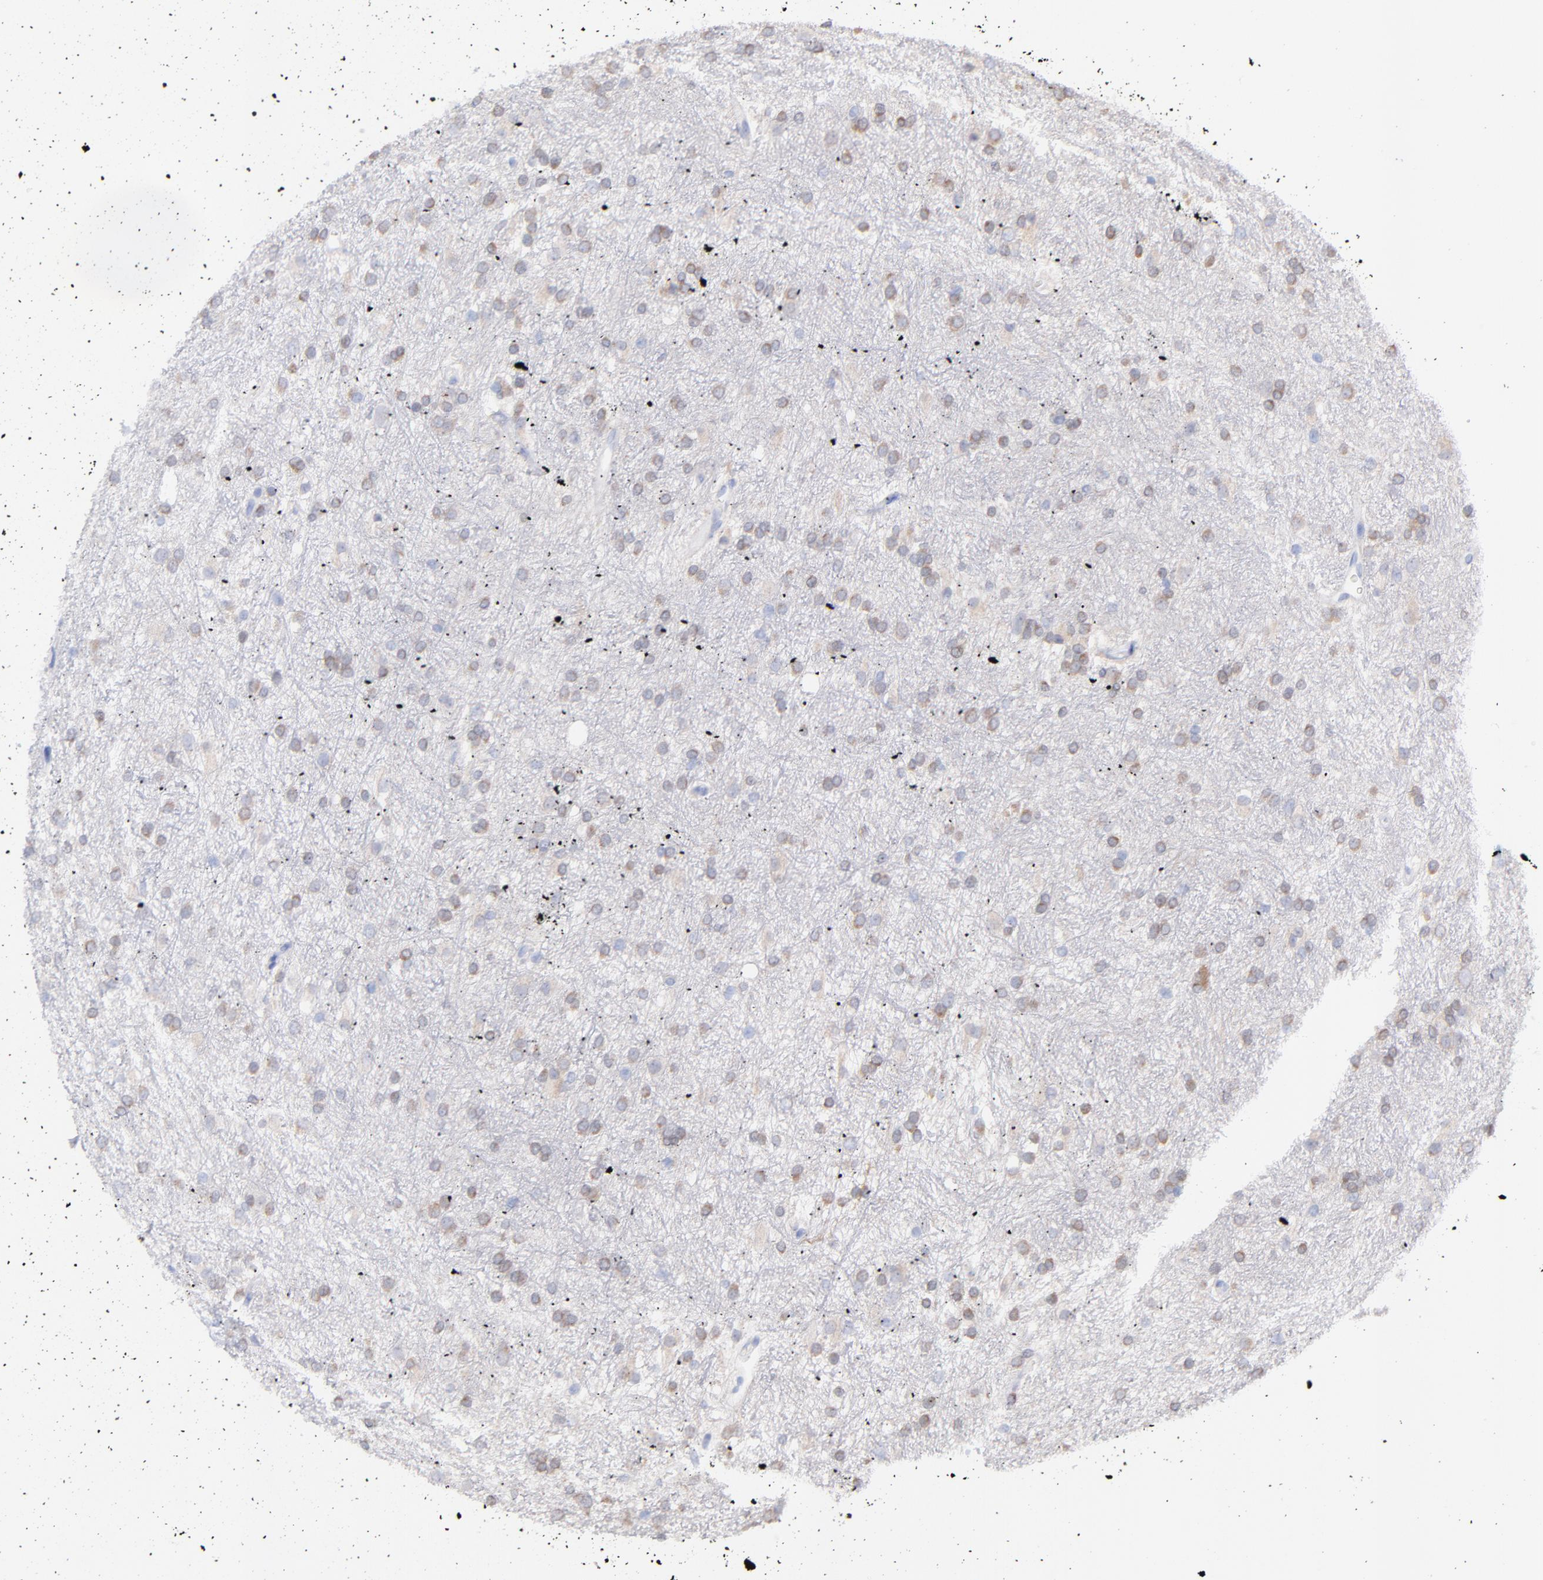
{"staining": {"intensity": "weak", "quantity": "25%-75%", "location": "cytoplasmic/membranous"}, "tissue": "glioma", "cell_type": "Tumor cells", "image_type": "cancer", "snomed": [{"axis": "morphology", "description": "Glioma, malignant, High grade"}, {"axis": "topography", "description": "Brain"}], "caption": "High-grade glioma (malignant) was stained to show a protein in brown. There is low levels of weak cytoplasmic/membranous positivity in about 25%-75% of tumor cells.", "gene": "CFAP57", "patient": {"sex": "female", "age": 50}}